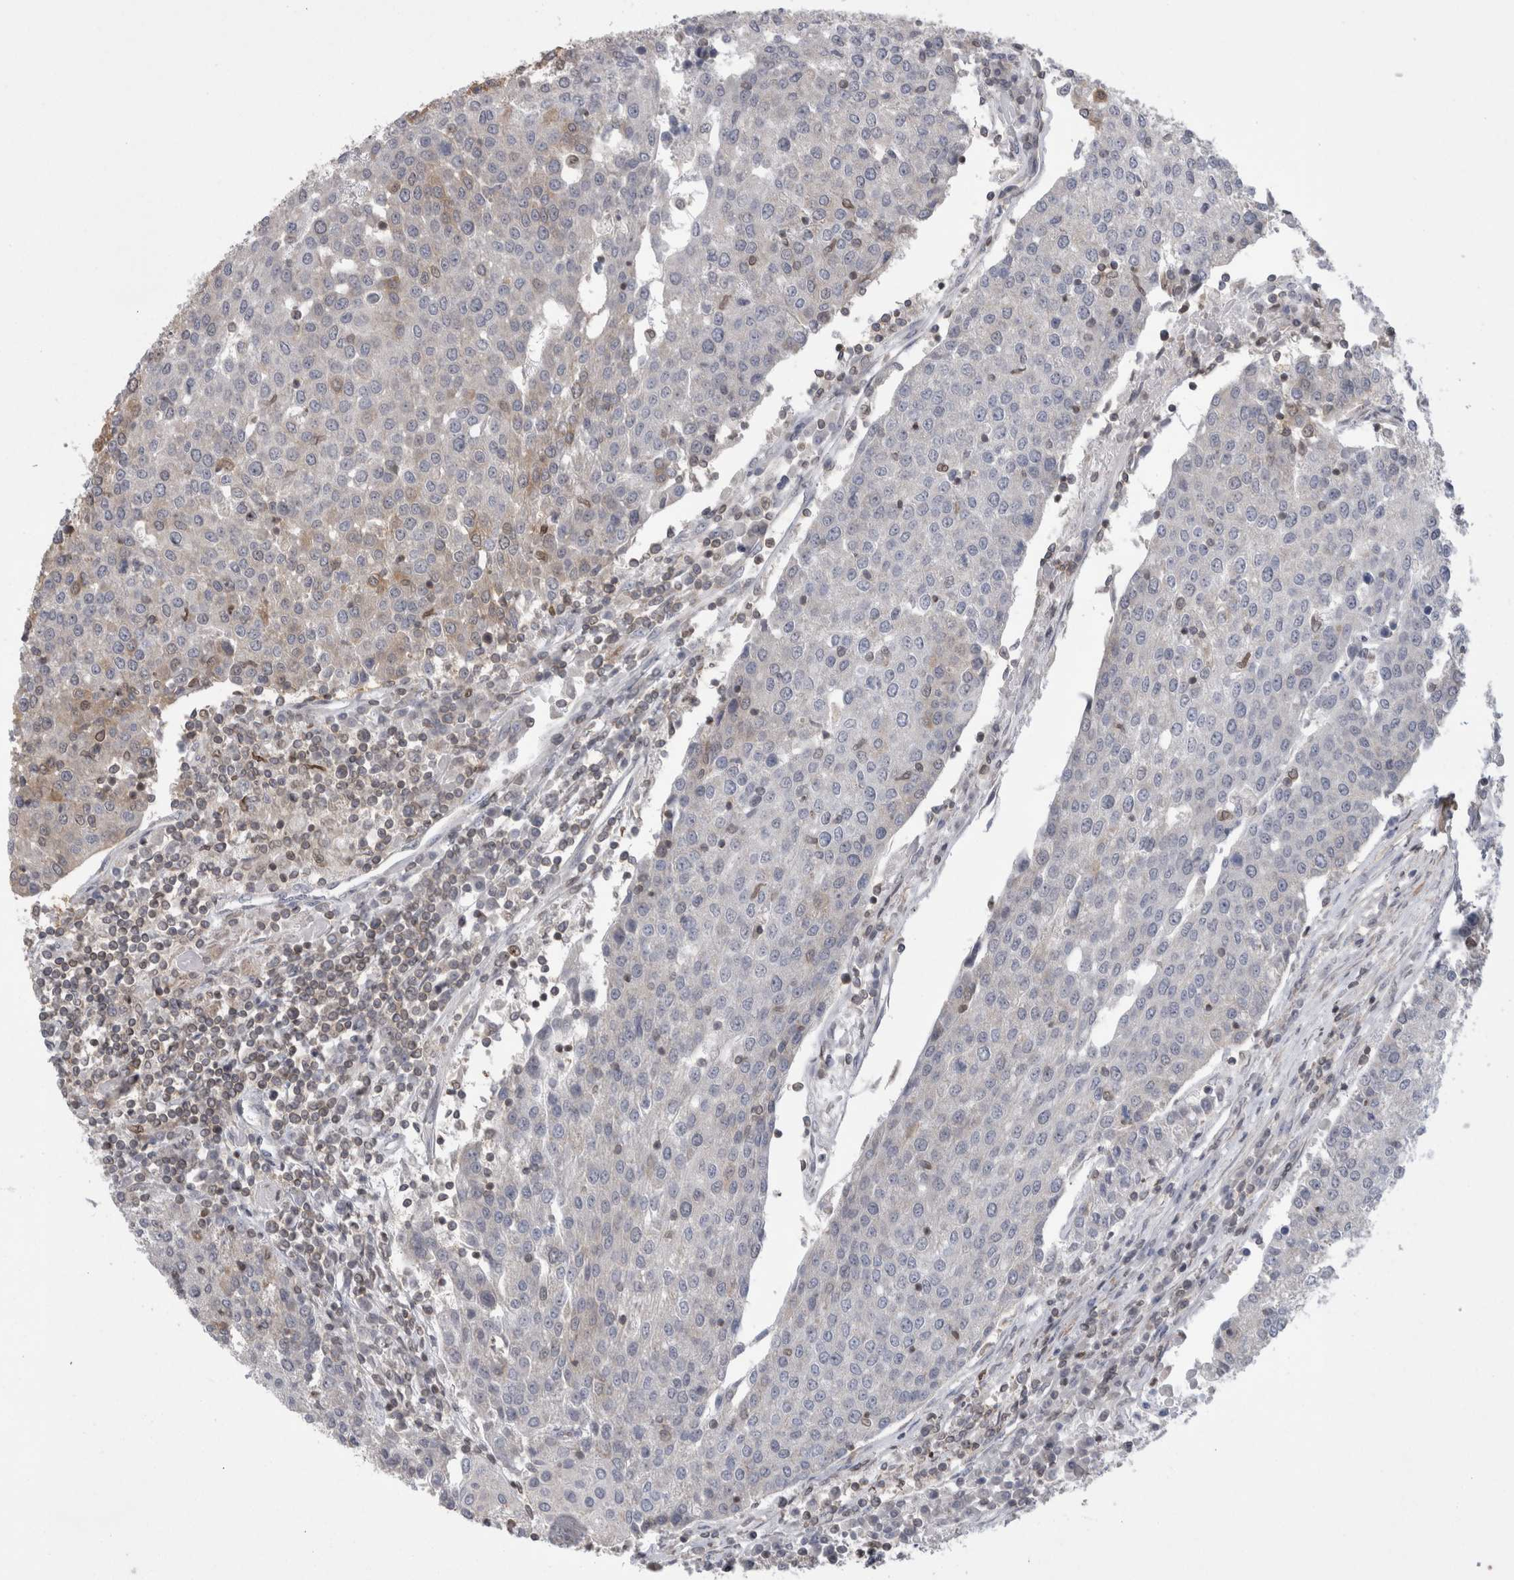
{"staining": {"intensity": "weak", "quantity": "<25%", "location": "cytoplasmic/membranous"}, "tissue": "urothelial cancer", "cell_type": "Tumor cells", "image_type": "cancer", "snomed": [{"axis": "morphology", "description": "Urothelial carcinoma, High grade"}, {"axis": "topography", "description": "Urinary bladder"}], "caption": "This is an IHC micrograph of urothelial cancer. There is no positivity in tumor cells.", "gene": "DARS2", "patient": {"sex": "female", "age": 85}}